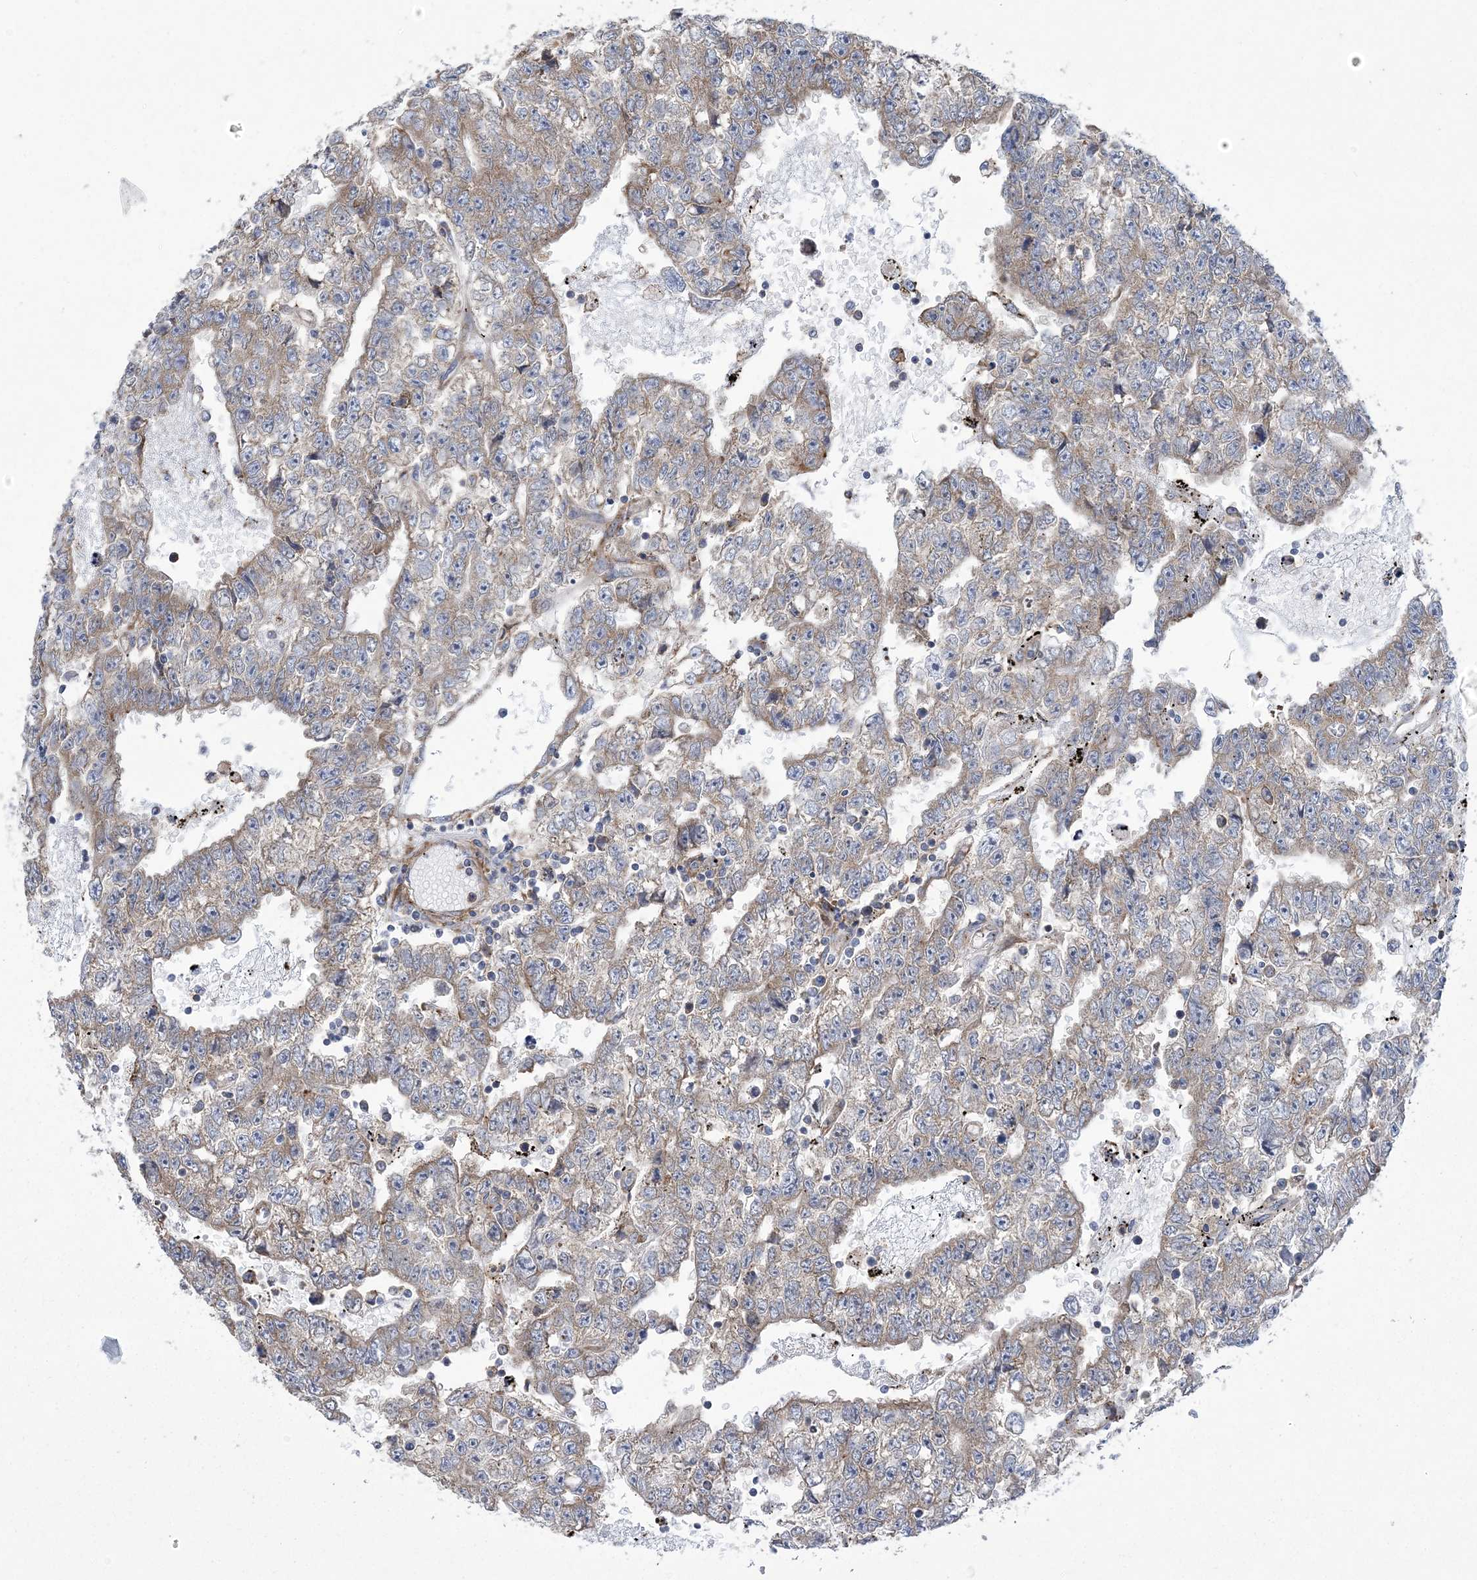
{"staining": {"intensity": "weak", "quantity": ">75%", "location": "cytoplasmic/membranous"}, "tissue": "testis cancer", "cell_type": "Tumor cells", "image_type": "cancer", "snomed": [{"axis": "morphology", "description": "Carcinoma, Embryonal, NOS"}, {"axis": "topography", "description": "Testis"}], "caption": "Brown immunohistochemical staining in human testis cancer (embryonal carcinoma) demonstrates weak cytoplasmic/membranous expression in approximately >75% of tumor cells.", "gene": "ARSJ", "patient": {"sex": "male", "age": 25}}